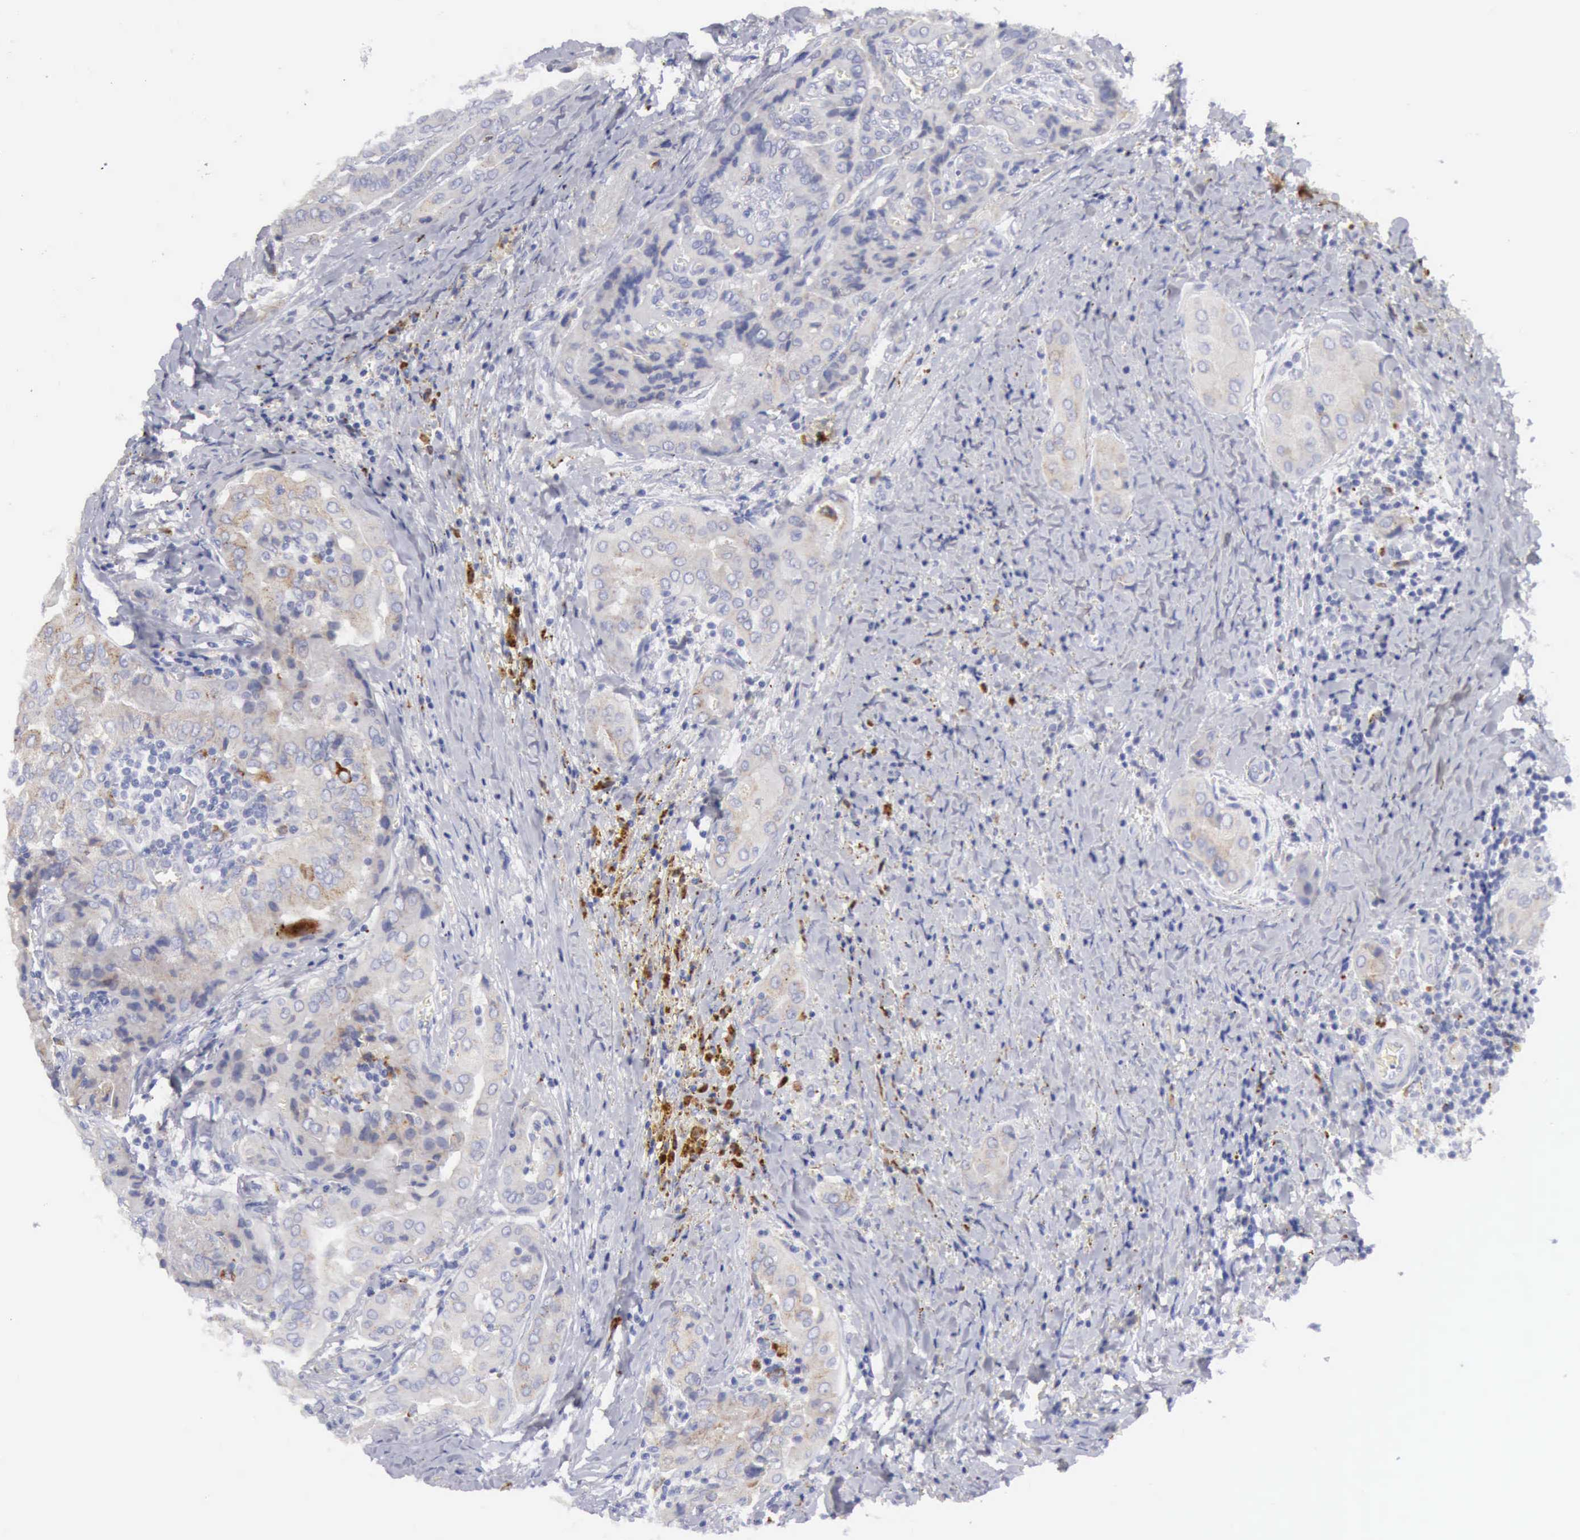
{"staining": {"intensity": "negative", "quantity": "none", "location": "none"}, "tissue": "thyroid cancer", "cell_type": "Tumor cells", "image_type": "cancer", "snomed": [{"axis": "morphology", "description": "Papillary adenocarcinoma, NOS"}, {"axis": "topography", "description": "Thyroid gland"}], "caption": "This is an IHC photomicrograph of papillary adenocarcinoma (thyroid). There is no staining in tumor cells.", "gene": "CTSS", "patient": {"sex": "female", "age": 71}}